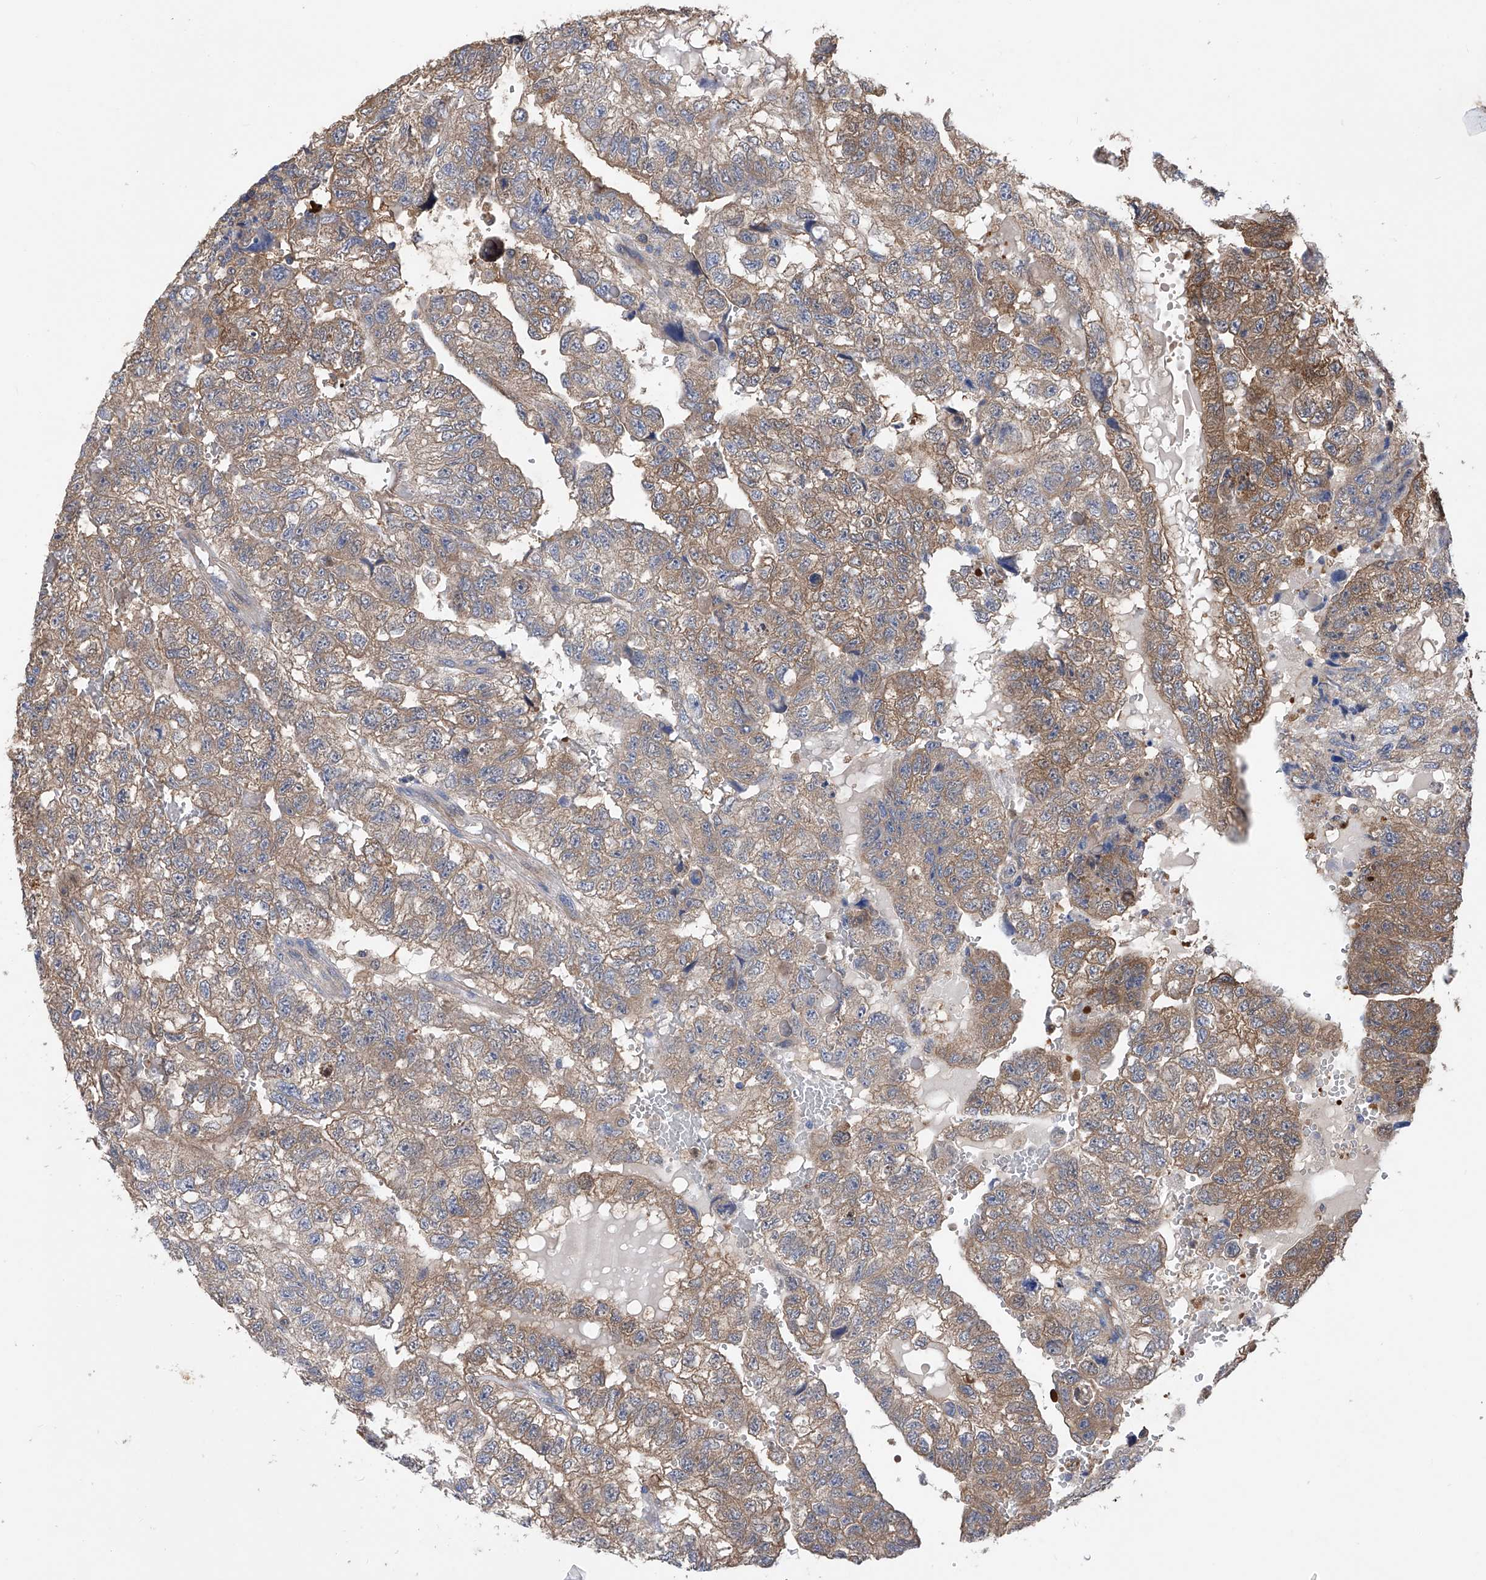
{"staining": {"intensity": "moderate", "quantity": ">75%", "location": "cytoplasmic/membranous"}, "tissue": "testis cancer", "cell_type": "Tumor cells", "image_type": "cancer", "snomed": [{"axis": "morphology", "description": "Carcinoma, Embryonal, NOS"}, {"axis": "topography", "description": "Testis"}], "caption": "Brown immunohistochemical staining in testis cancer (embryonal carcinoma) exhibits moderate cytoplasmic/membranous staining in about >75% of tumor cells.", "gene": "SPATA20", "patient": {"sex": "male", "age": 36}}